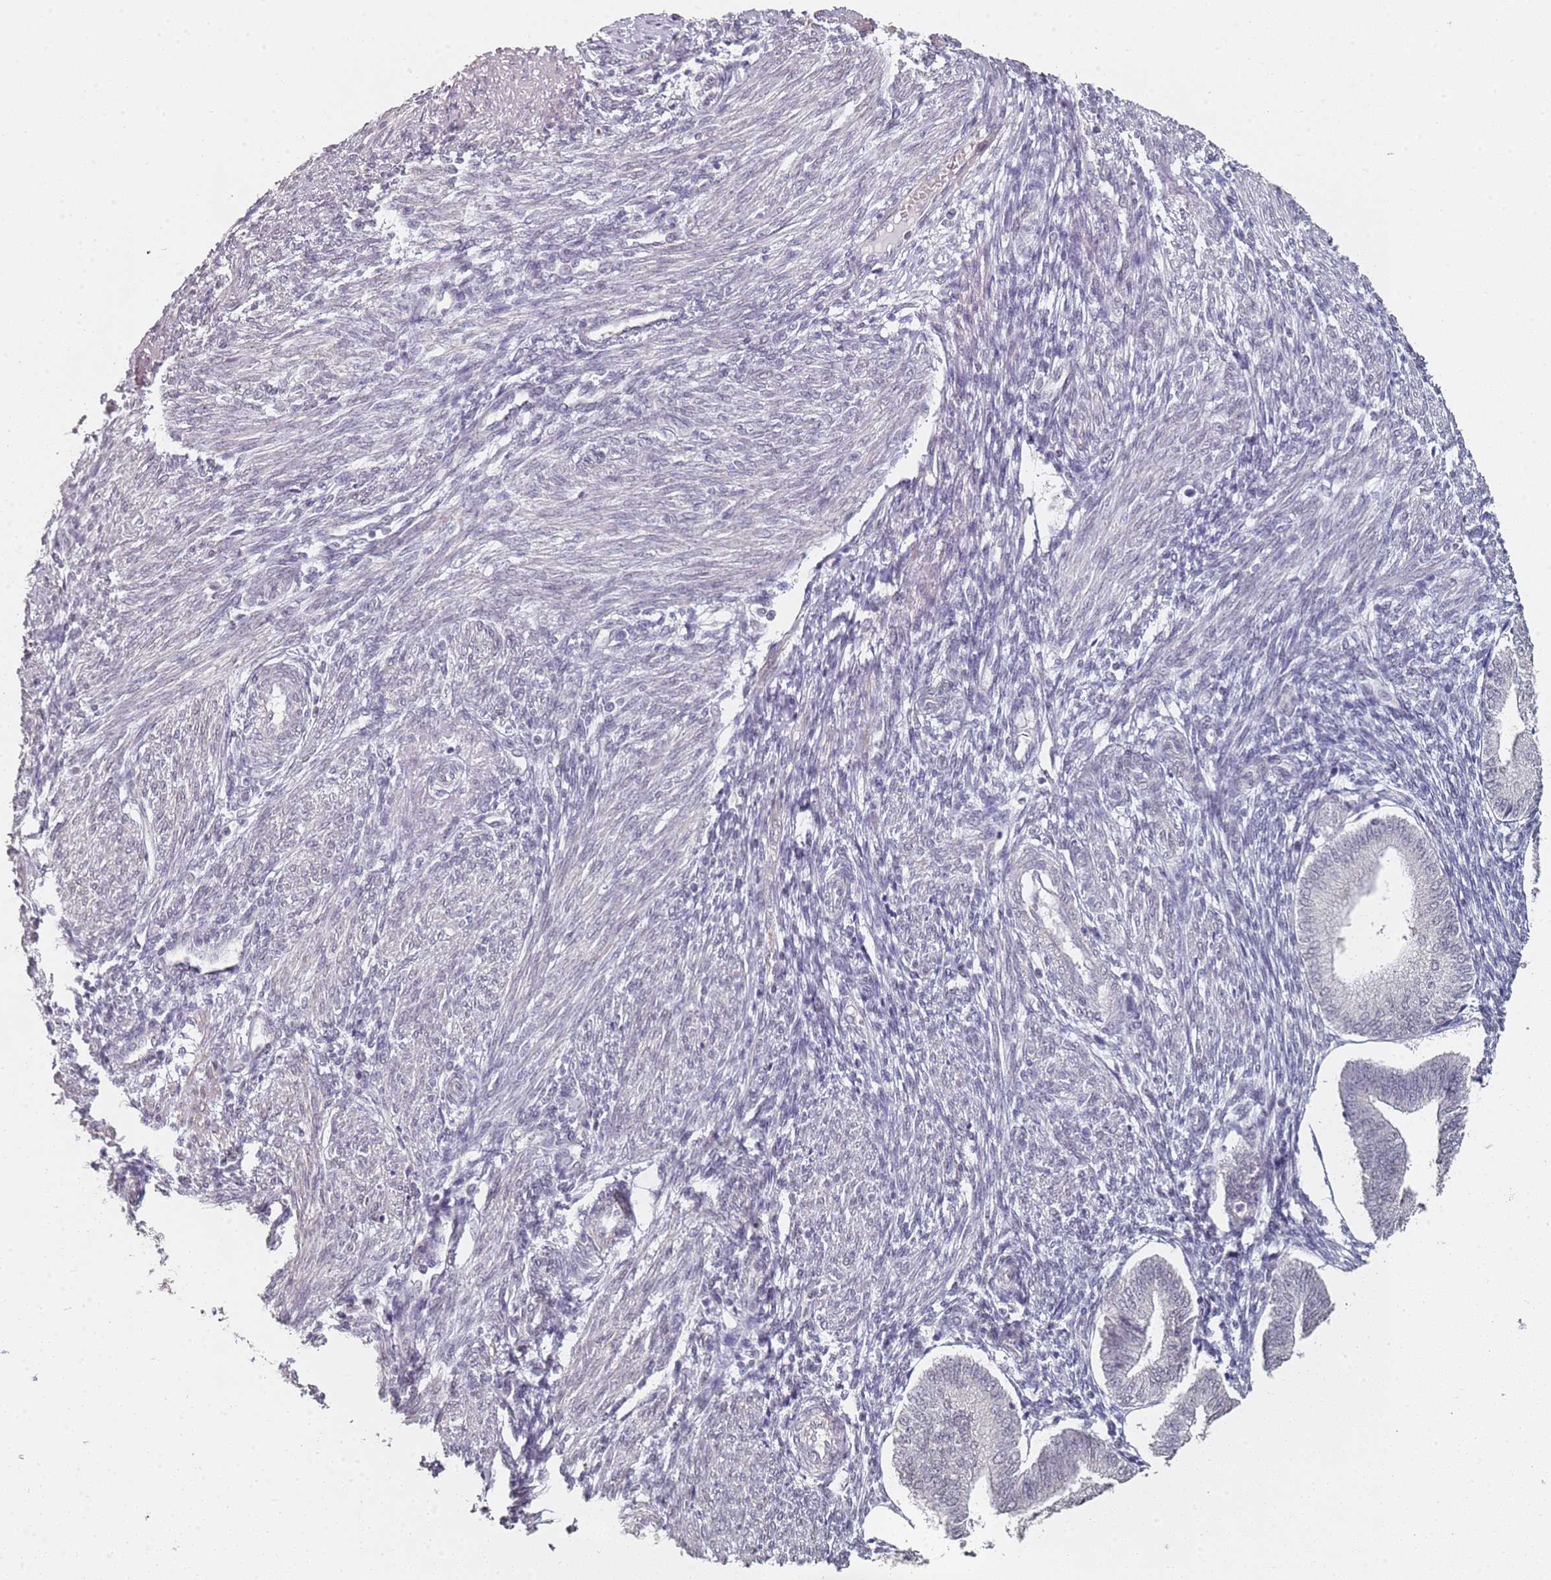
{"staining": {"intensity": "negative", "quantity": "none", "location": "none"}, "tissue": "endometrium", "cell_type": "Cells in endometrial stroma", "image_type": "normal", "snomed": [{"axis": "morphology", "description": "Normal tissue, NOS"}, {"axis": "topography", "description": "Endometrium"}], "caption": "DAB (3,3'-diaminobenzidine) immunohistochemical staining of unremarkable endometrium demonstrates no significant staining in cells in endometrial stroma. (DAB IHC visualized using brightfield microscopy, high magnification).", "gene": "DNAH11", "patient": {"sex": "female", "age": 34}}